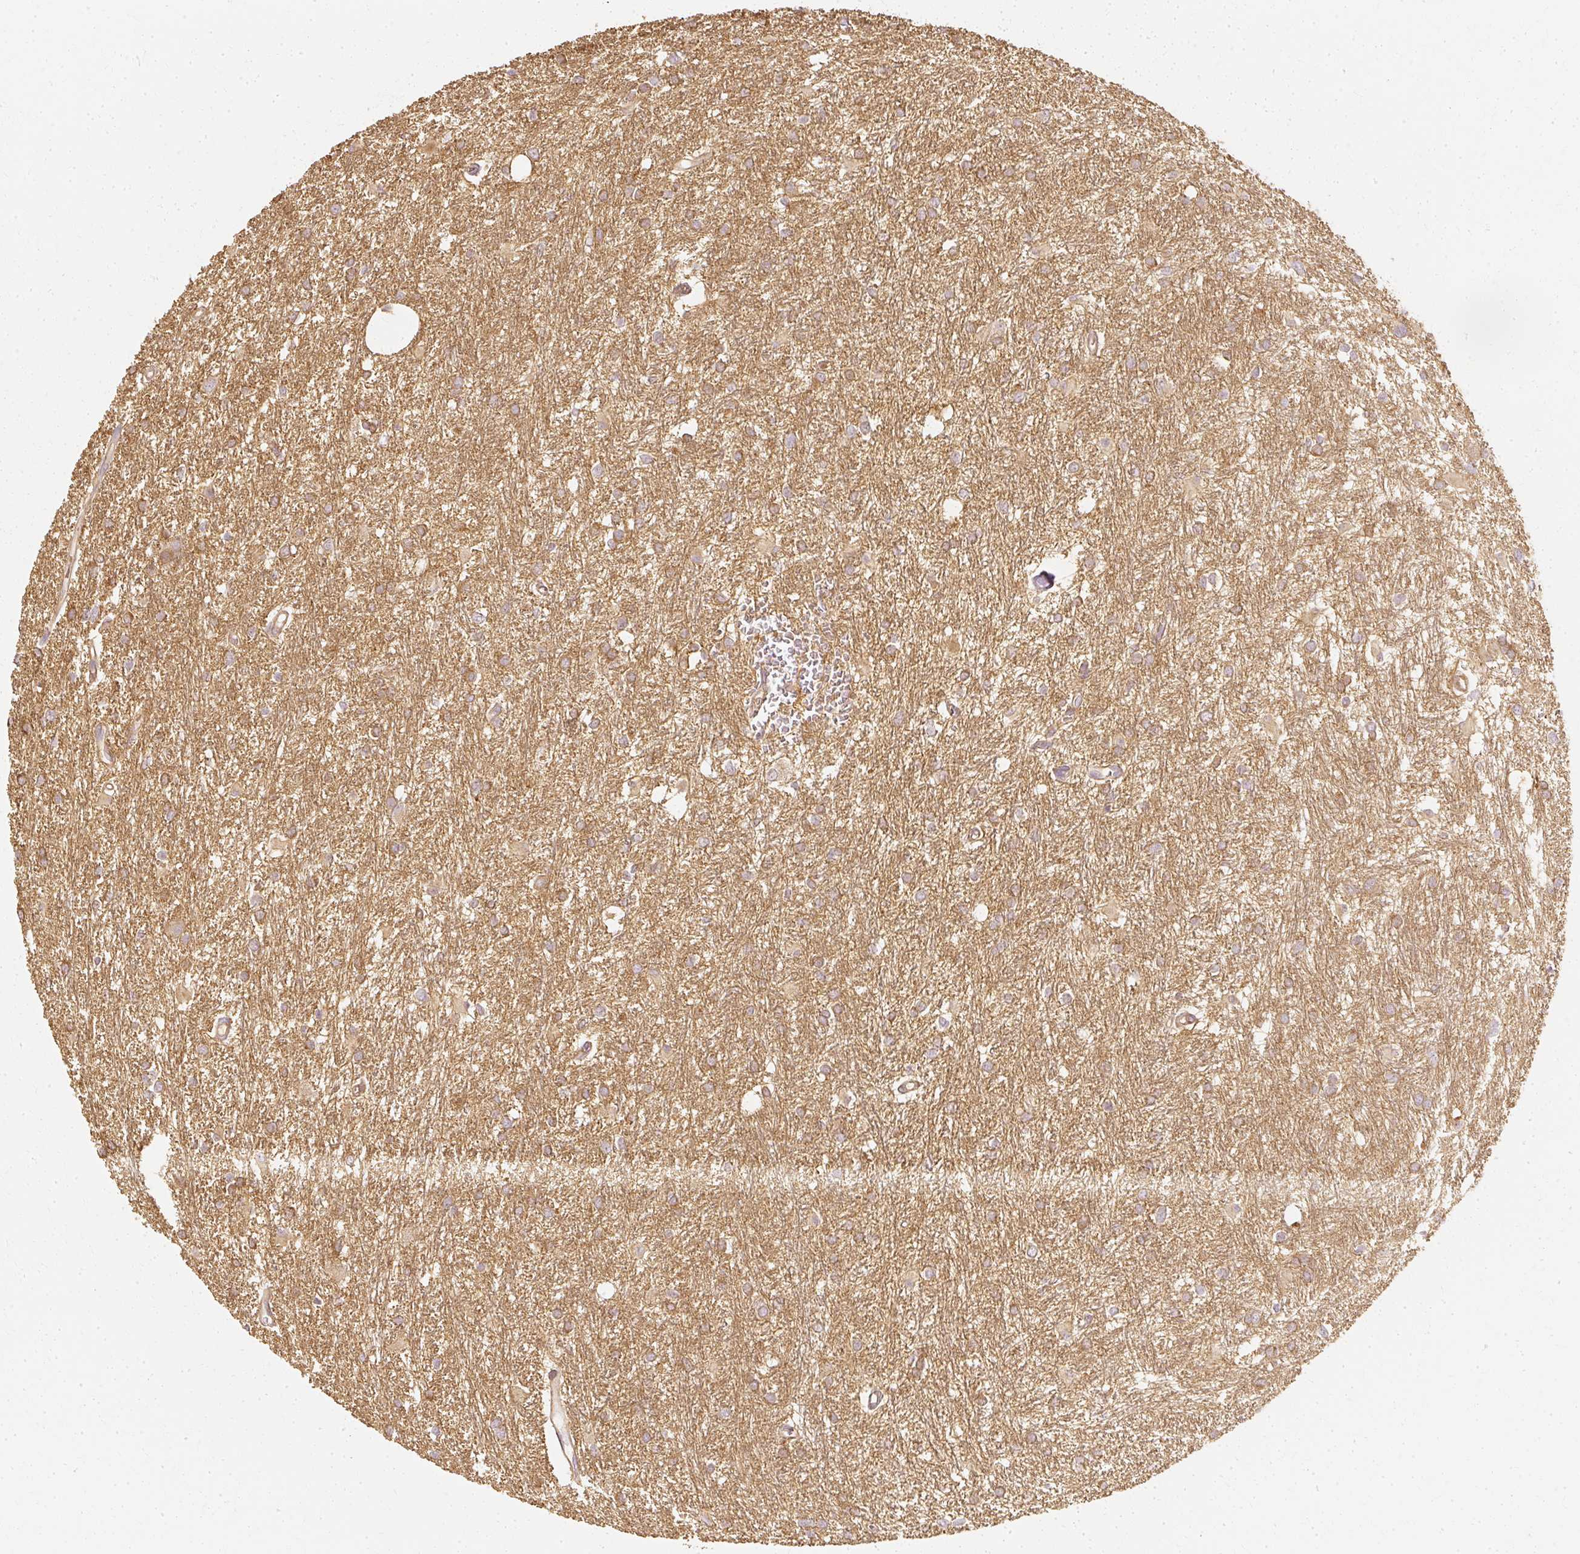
{"staining": {"intensity": "moderate", "quantity": "25%-75%", "location": "cytoplasmic/membranous"}, "tissue": "glioma", "cell_type": "Tumor cells", "image_type": "cancer", "snomed": [{"axis": "morphology", "description": "Glioma, malignant, High grade"}, {"axis": "topography", "description": "Brain"}], "caption": "Moderate cytoplasmic/membranous protein expression is present in about 25%-75% of tumor cells in malignant glioma (high-grade).", "gene": "GNAQ", "patient": {"sex": "female", "age": 50}}